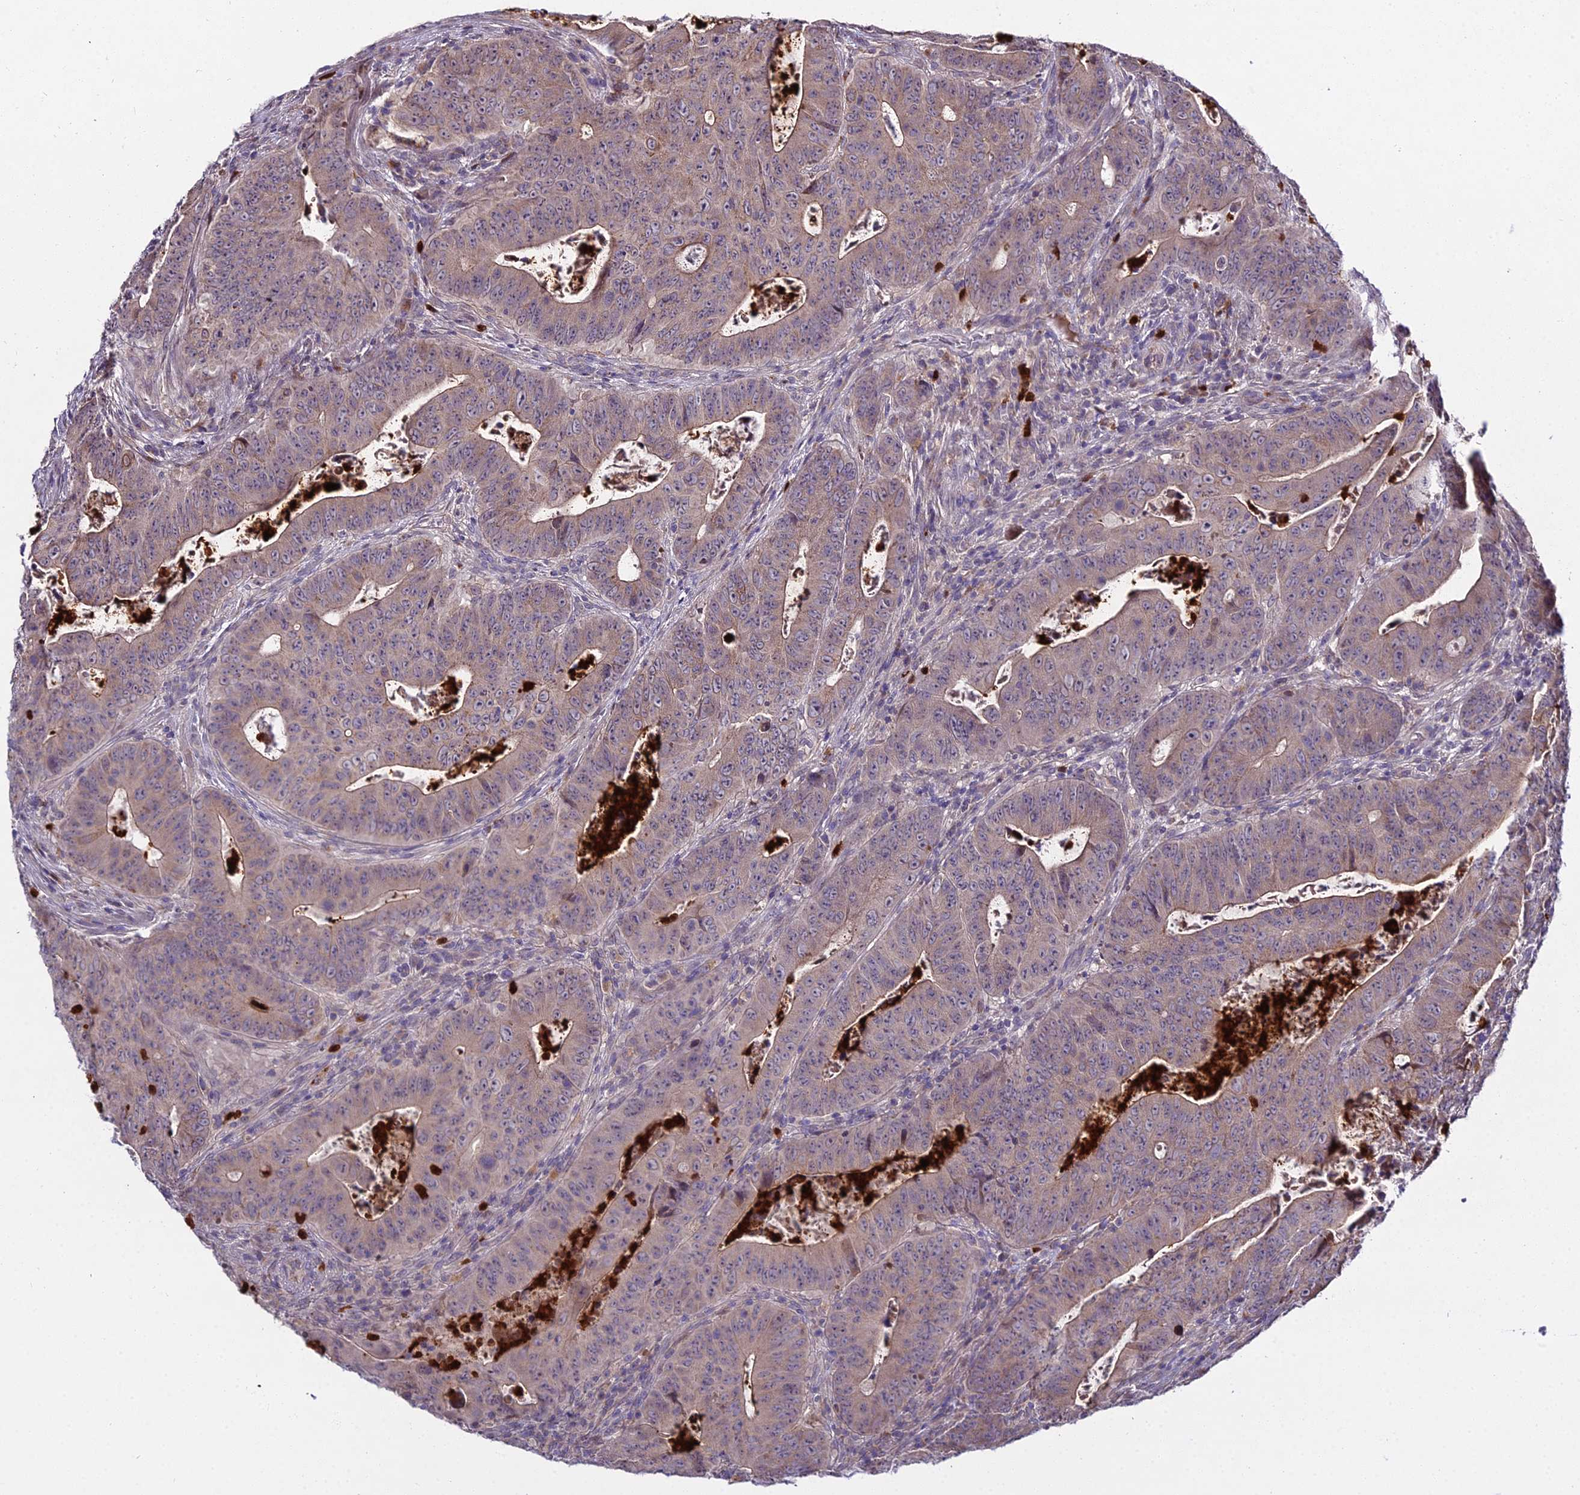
{"staining": {"intensity": "weak", "quantity": "<25%", "location": "cytoplasmic/membranous"}, "tissue": "colorectal cancer", "cell_type": "Tumor cells", "image_type": "cancer", "snomed": [{"axis": "morphology", "description": "Adenocarcinoma, NOS"}, {"axis": "topography", "description": "Rectum"}], "caption": "DAB (3,3'-diaminobenzidine) immunohistochemical staining of human adenocarcinoma (colorectal) exhibits no significant positivity in tumor cells. (Brightfield microscopy of DAB immunohistochemistry (IHC) at high magnification).", "gene": "EID2", "patient": {"sex": "female", "age": 75}}